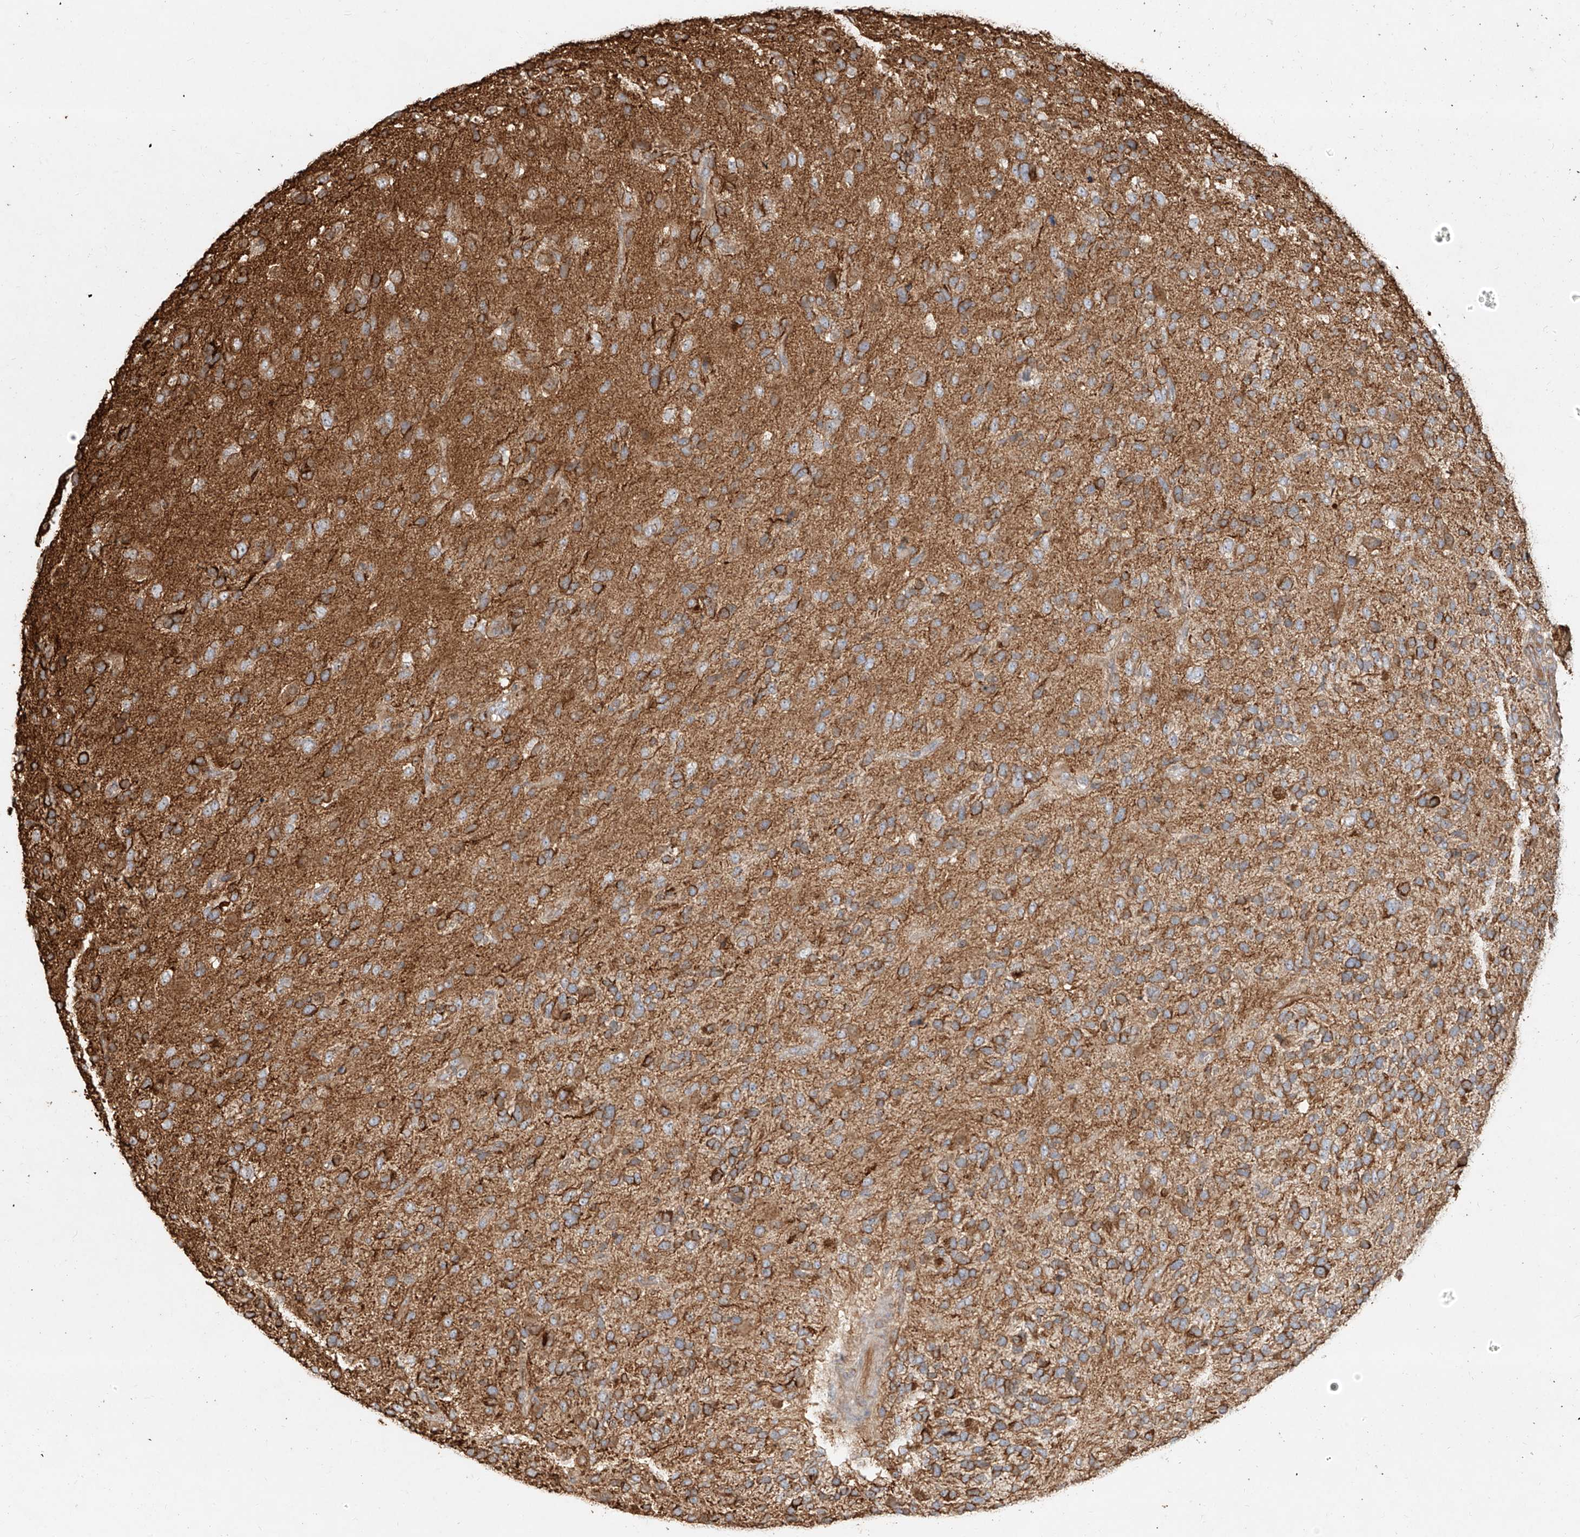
{"staining": {"intensity": "moderate", "quantity": ">75%", "location": "cytoplasmic/membranous"}, "tissue": "glioma", "cell_type": "Tumor cells", "image_type": "cancer", "snomed": [{"axis": "morphology", "description": "Glioma, malignant, High grade"}, {"axis": "topography", "description": "Brain"}], "caption": "This photomicrograph displays immunohistochemistry staining of human glioma, with medium moderate cytoplasmic/membranous staining in about >75% of tumor cells.", "gene": "EFNB1", "patient": {"sex": "female", "age": 58}}